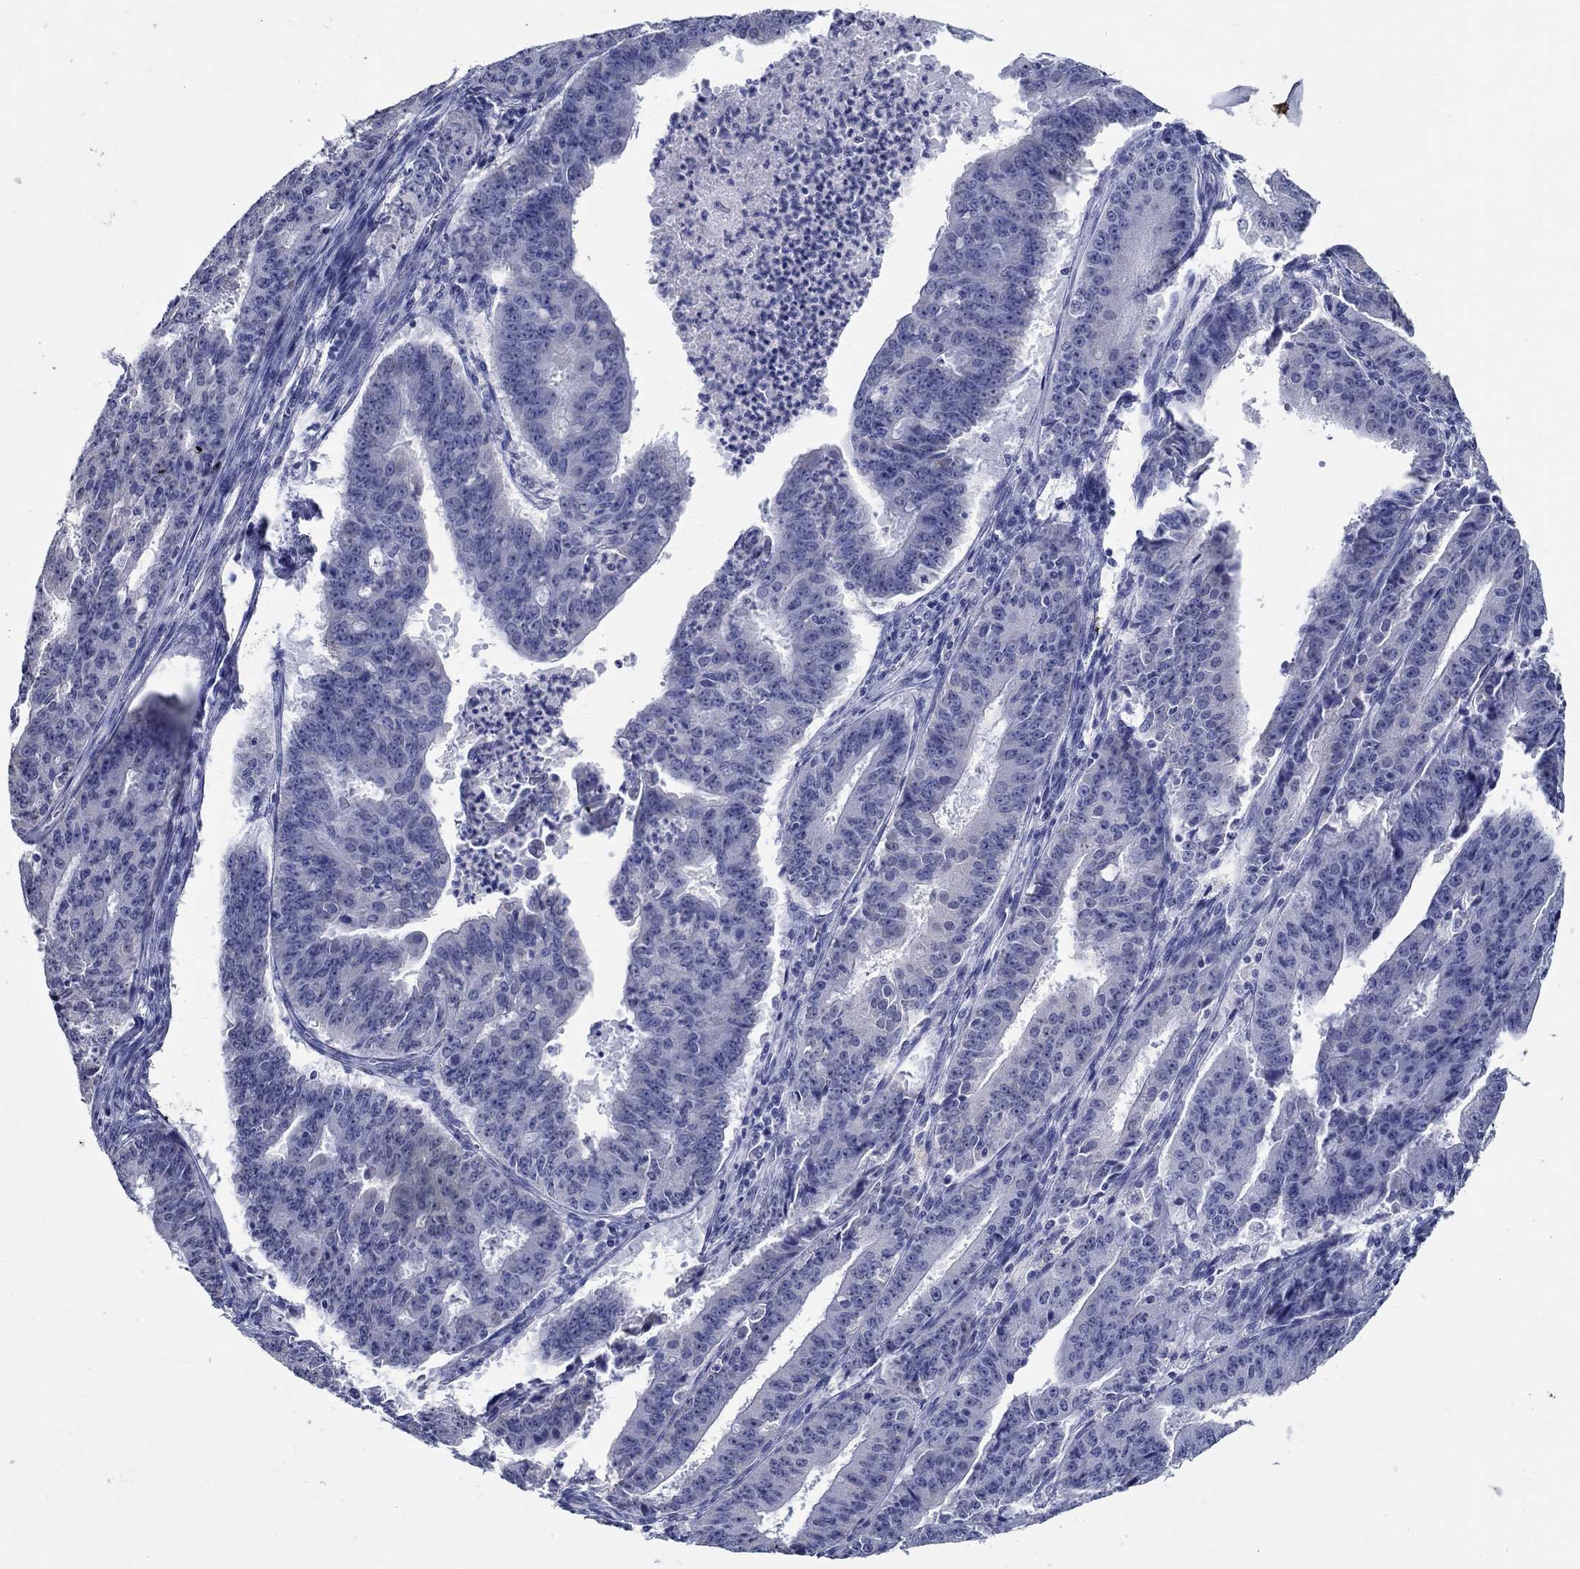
{"staining": {"intensity": "negative", "quantity": "none", "location": "none"}, "tissue": "ovarian cancer", "cell_type": "Tumor cells", "image_type": "cancer", "snomed": [{"axis": "morphology", "description": "Carcinoma, endometroid"}, {"axis": "topography", "description": "Ovary"}], "caption": "Immunohistochemical staining of human ovarian endometroid carcinoma exhibits no significant staining in tumor cells.", "gene": "TSPAN16", "patient": {"sex": "female", "age": 42}}